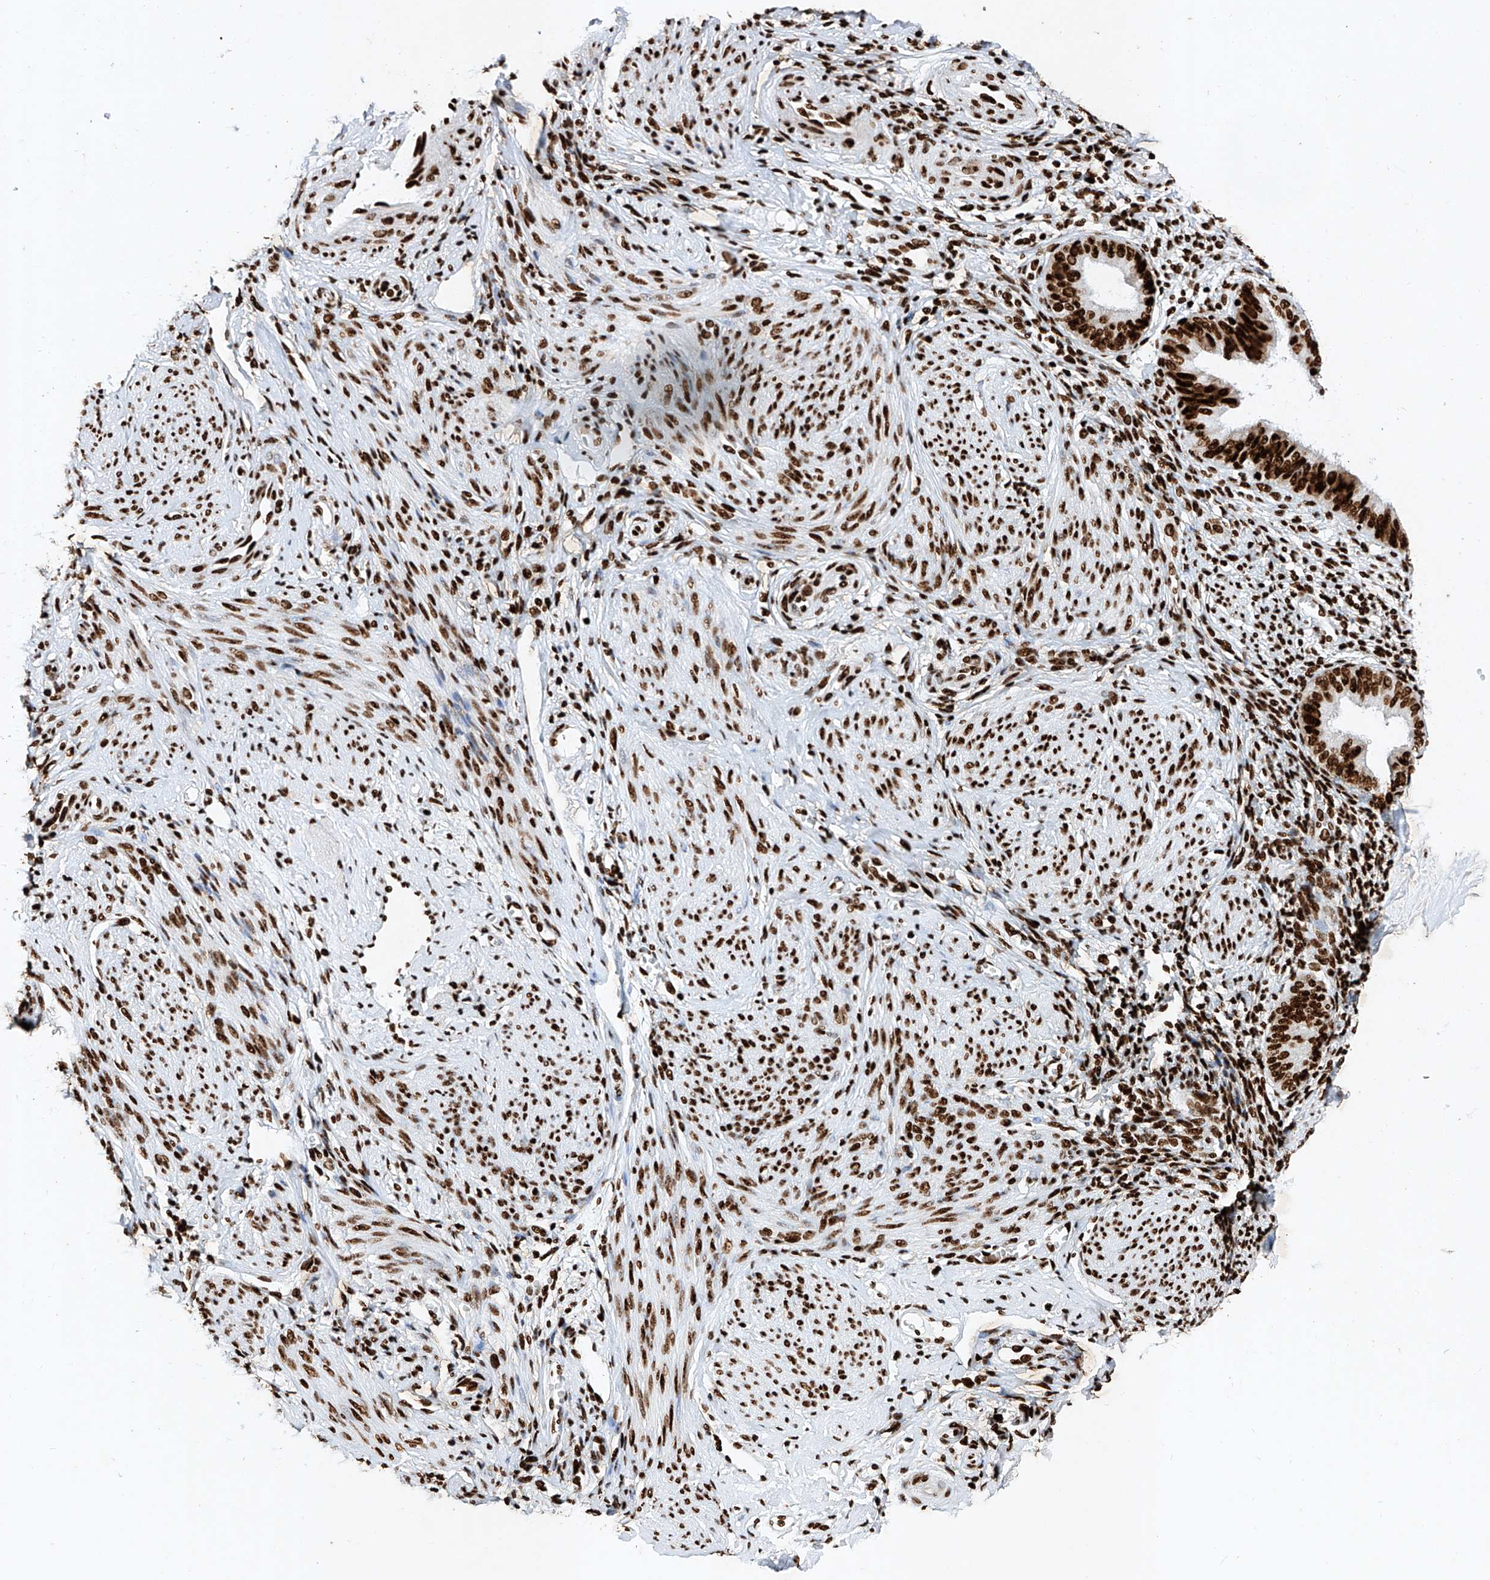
{"staining": {"intensity": "strong", "quantity": ">75%", "location": "nuclear"}, "tissue": "endometrium", "cell_type": "Cells in endometrial stroma", "image_type": "normal", "snomed": [{"axis": "morphology", "description": "Normal tissue, NOS"}, {"axis": "topography", "description": "Uterus"}, {"axis": "topography", "description": "Endometrium"}], "caption": "Cells in endometrial stroma demonstrate high levels of strong nuclear positivity in about >75% of cells in unremarkable endometrium.", "gene": "SRSF6", "patient": {"sex": "female", "age": 48}}